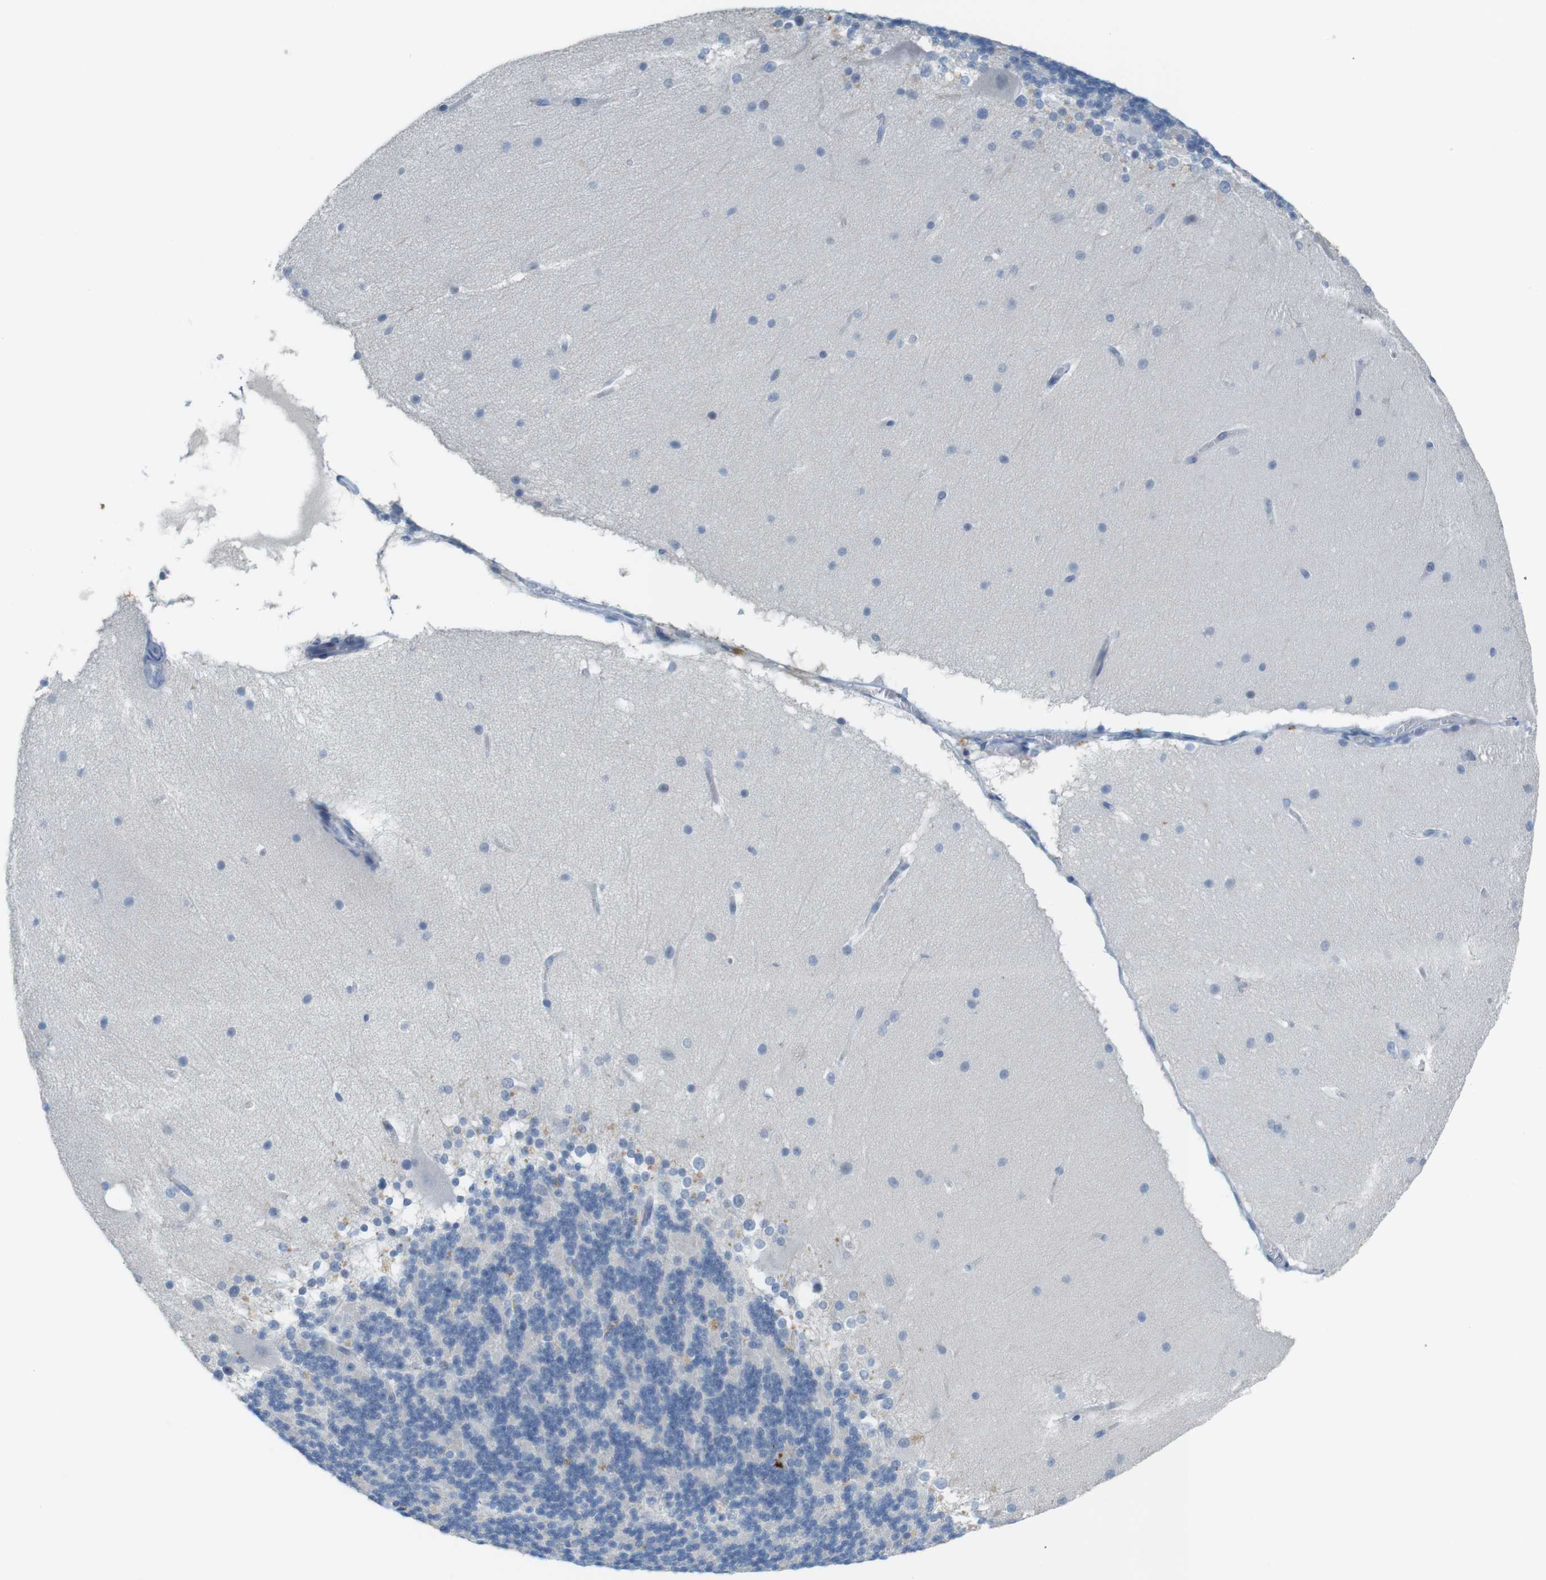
{"staining": {"intensity": "negative", "quantity": "none", "location": "none"}, "tissue": "cerebellum", "cell_type": "Cells in granular layer", "image_type": "normal", "snomed": [{"axis": "morphology", "description": "Normal tissue, NOS"}, {"axis": "topography", "description": "Cerebellum"}], "caption": "IHC image of normal cerebellum: cerebellum stained with DAB exhibits no significant protein expression in cells in granular layer. (IHC, brightfield microscopy, high magnification).", "gene": "YIPF1", "patient": {"sex": "female", "age": 19}}